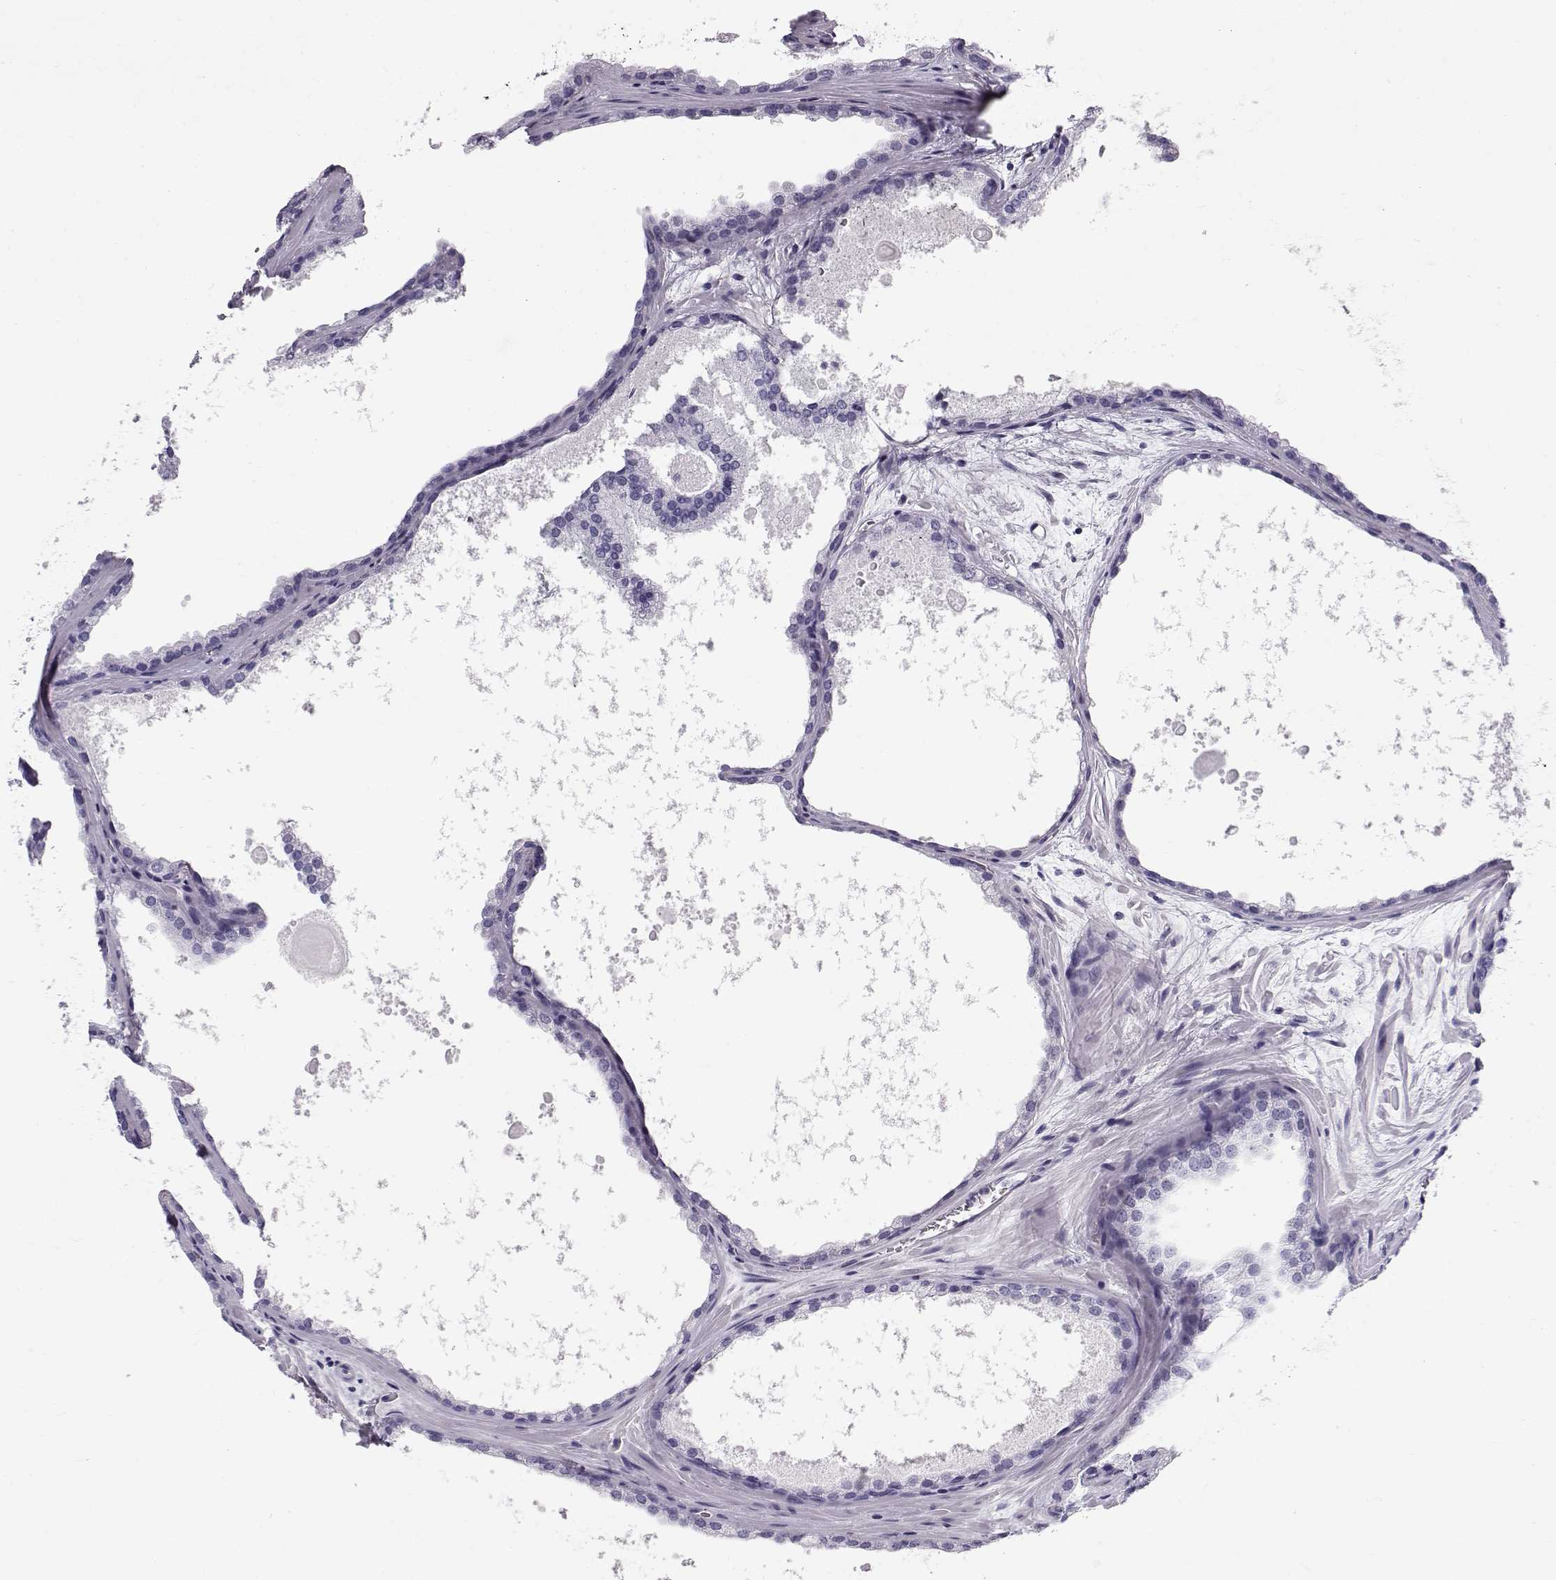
{"staining": {"intensity": "negative", "quantity": "none", "location": "none"}, "tissue": "prostate cancer", "cell_type": "Tumor cells", "image_type": "cancer", "snomed": [{"axis": "morphology", "description": "Adenocarcinoma, Low grade"}, {"axis": "topography", "description": "Prostate"}], "caption": "Immunohistochemical staining of adenocarcinoma (low-grade) (prostate) displays no significant staining in tumor cells.", "gene": "RD3", "patient": {"sex": "male", "age": 56}}